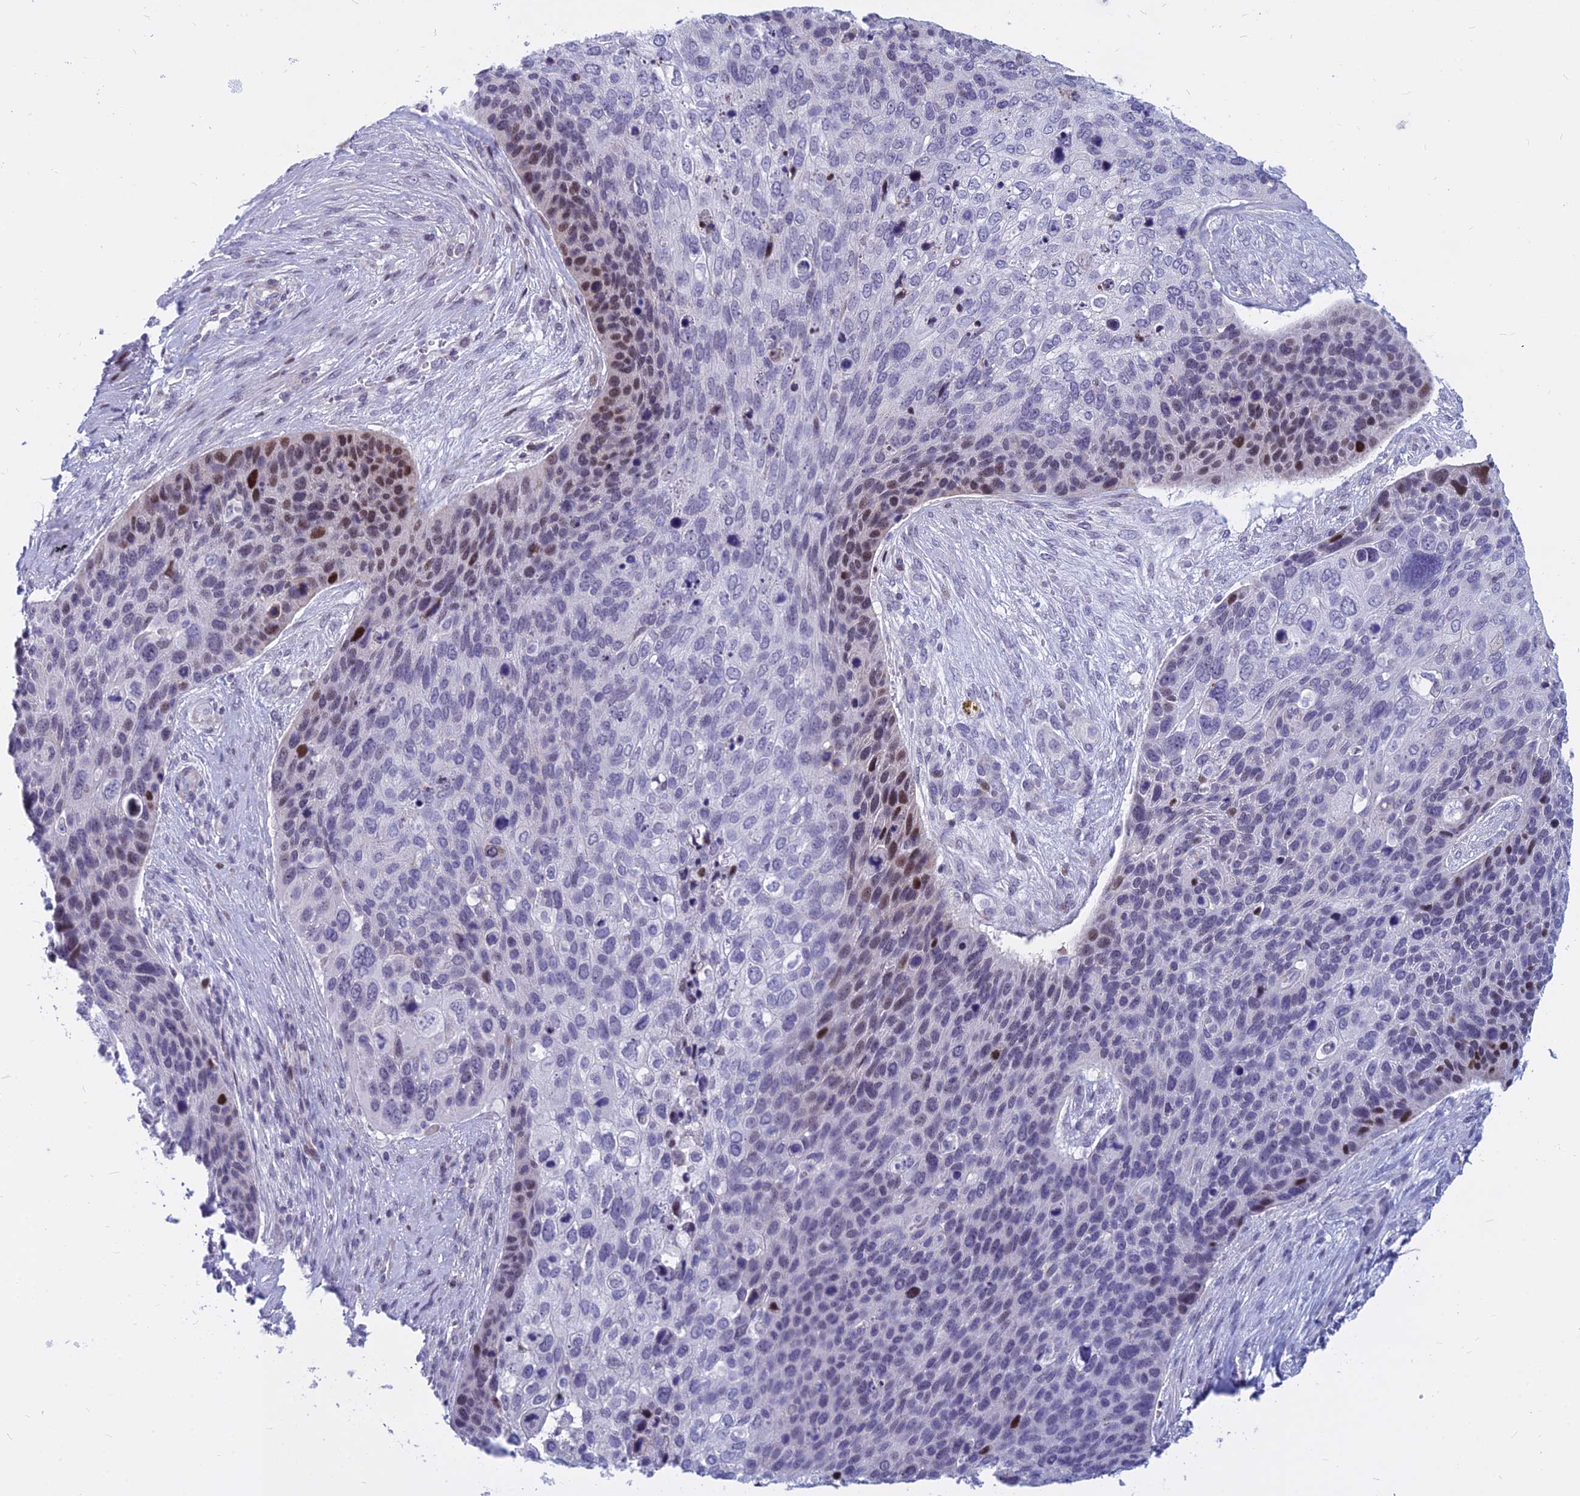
{"staining": {"intensity": "moderate", "quantity": "<25%", "location": "nuclear"}, "tissue": "skin cancer", "cell_type": "Tumor cells", "image_type": "cancer", "snomed": [{"axis": "morphology", "description": "Basal cell carcinoma"}, {"axis": "topography", "description": "Skin"}], "caption": "DAB immunohistochemical staining of basal cell carcinoma (skin) shows moderate nuclear protein expression in about <25% of tumor cells.", "gene": "MYBPC2", "patient": {"sex": "female", "age": 74}}